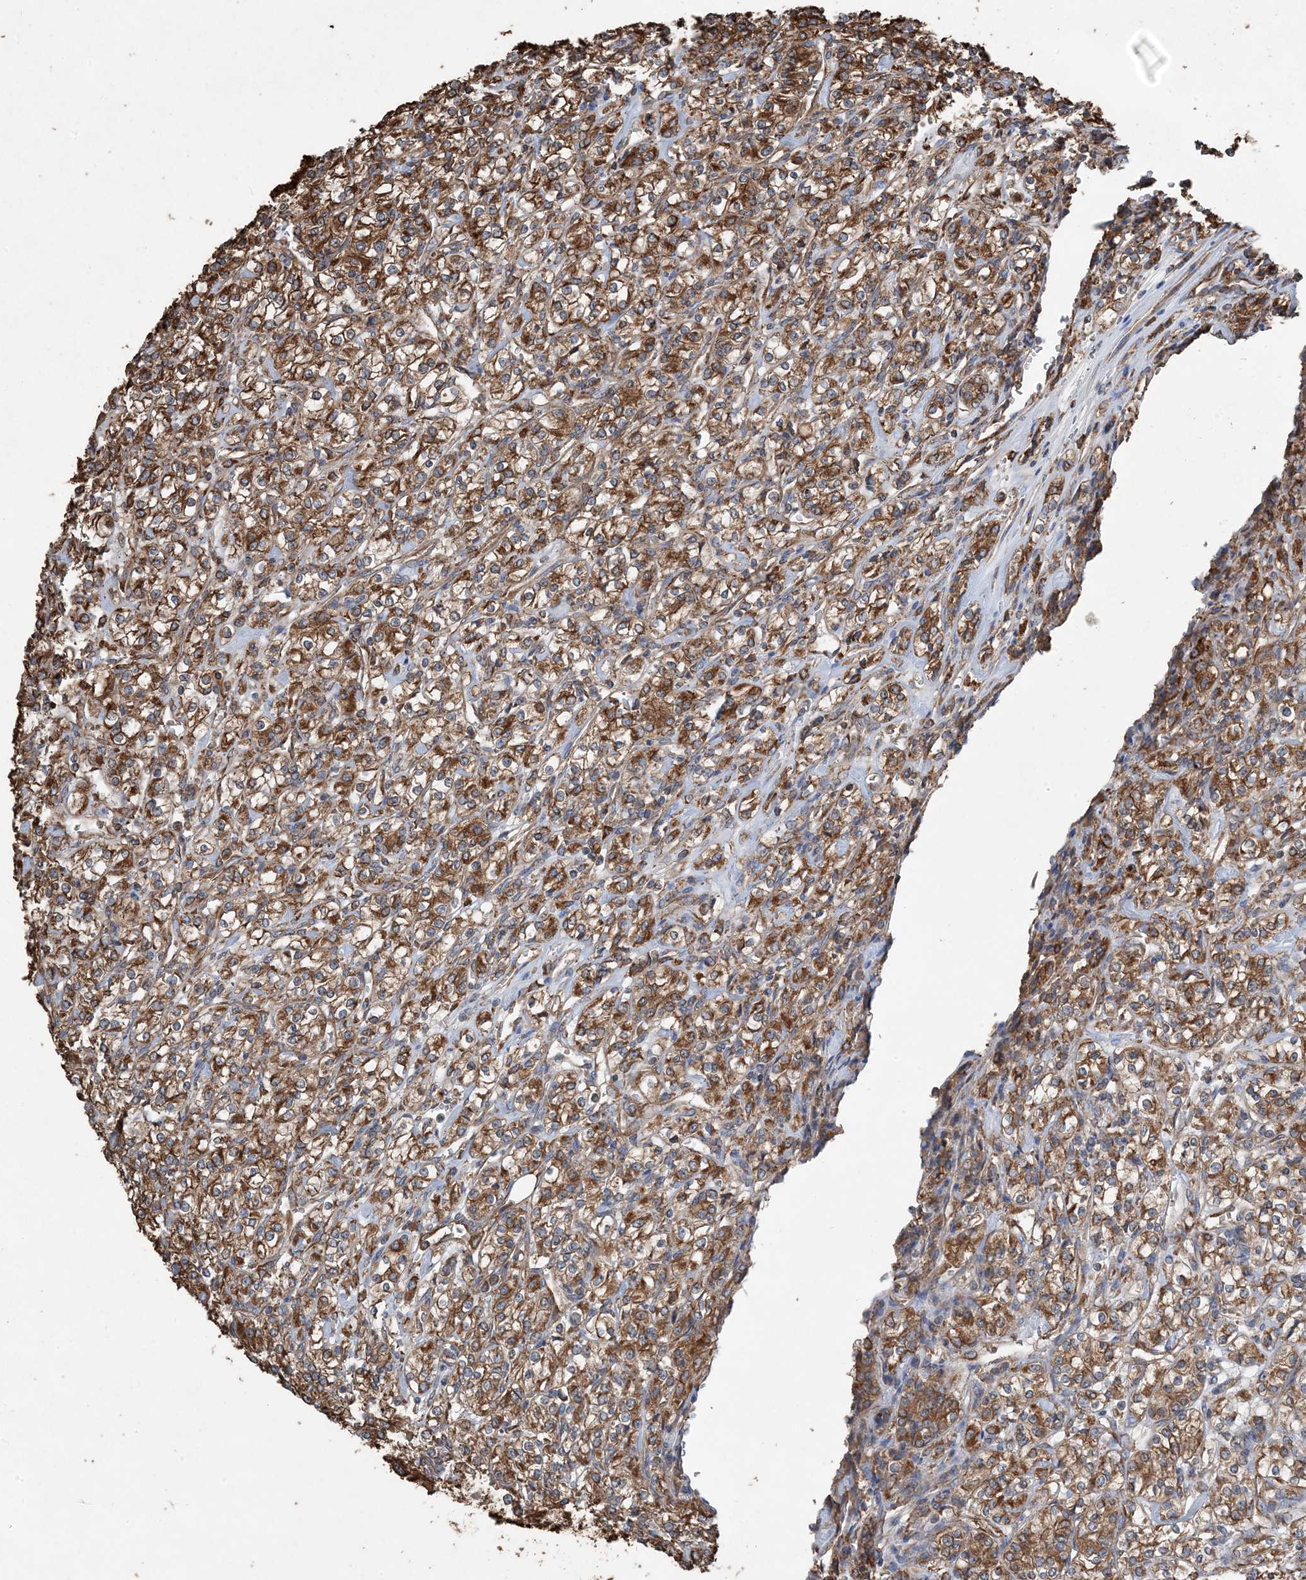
{"staining": {"intensity": "strong", "quantity": ">75%", "location": "cytoplasmic/membranous"}, "tissue": "renal cancer", "cell_type": "Tumor cells", "image_type": "cancer", "snomed": [{"axis": "morphology", "description": "Adenocarcinoma, NOS"}, {"axis": "topography", "description": "Kidney"}], "caption": "This histopathology image shows immunohistochemistry staining of renal adenocarcinoma, with high strong cytoplasmic/membranous positivity in approximately >75% of tumor cells.", "gene": "PDIA6", "patient": {"sex": "male", "age": 77}}